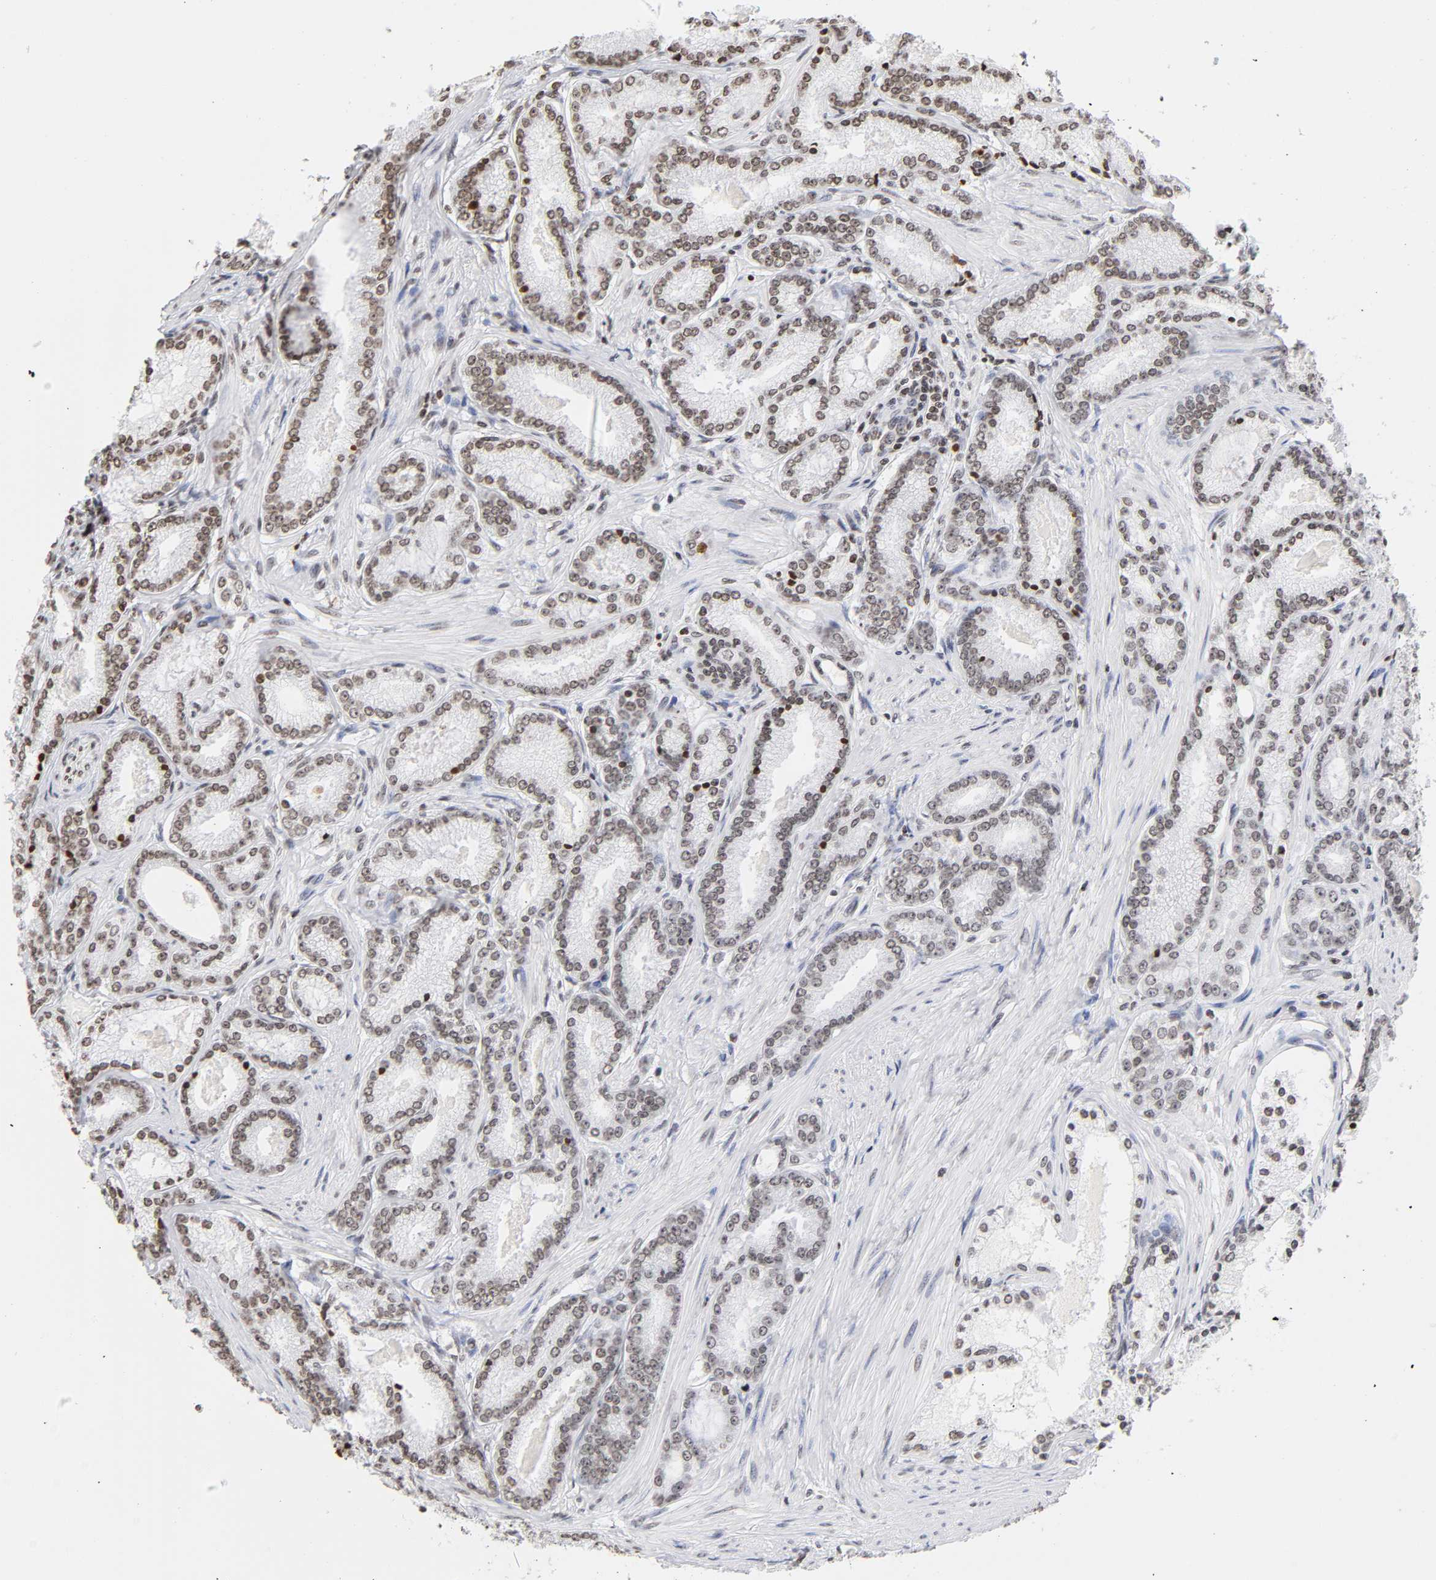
{"staining": {"intensity": "weak", "quantity": ">75%", "location": "nuclear"}, "tissue": "prostate cancer", "cell_type": "Tumor cells", "image_type": "cancer", "snomed": [{"axis": "morphology", "description": "Adenocarcinoma, Low grade"}, {"axis": "topography", "description": "Prostate"}], "caption": "IHC histopathology image of neoplastic tissue: low-grade adenocarcinoma (prostate) stained using IHC shows low levels of weak protein expression localized specifically in the nuclear of tumor cells, appearing as a nuclear brown color.", "gene": "H2AC12", "patient": {"sex": "male", "age": 71}}